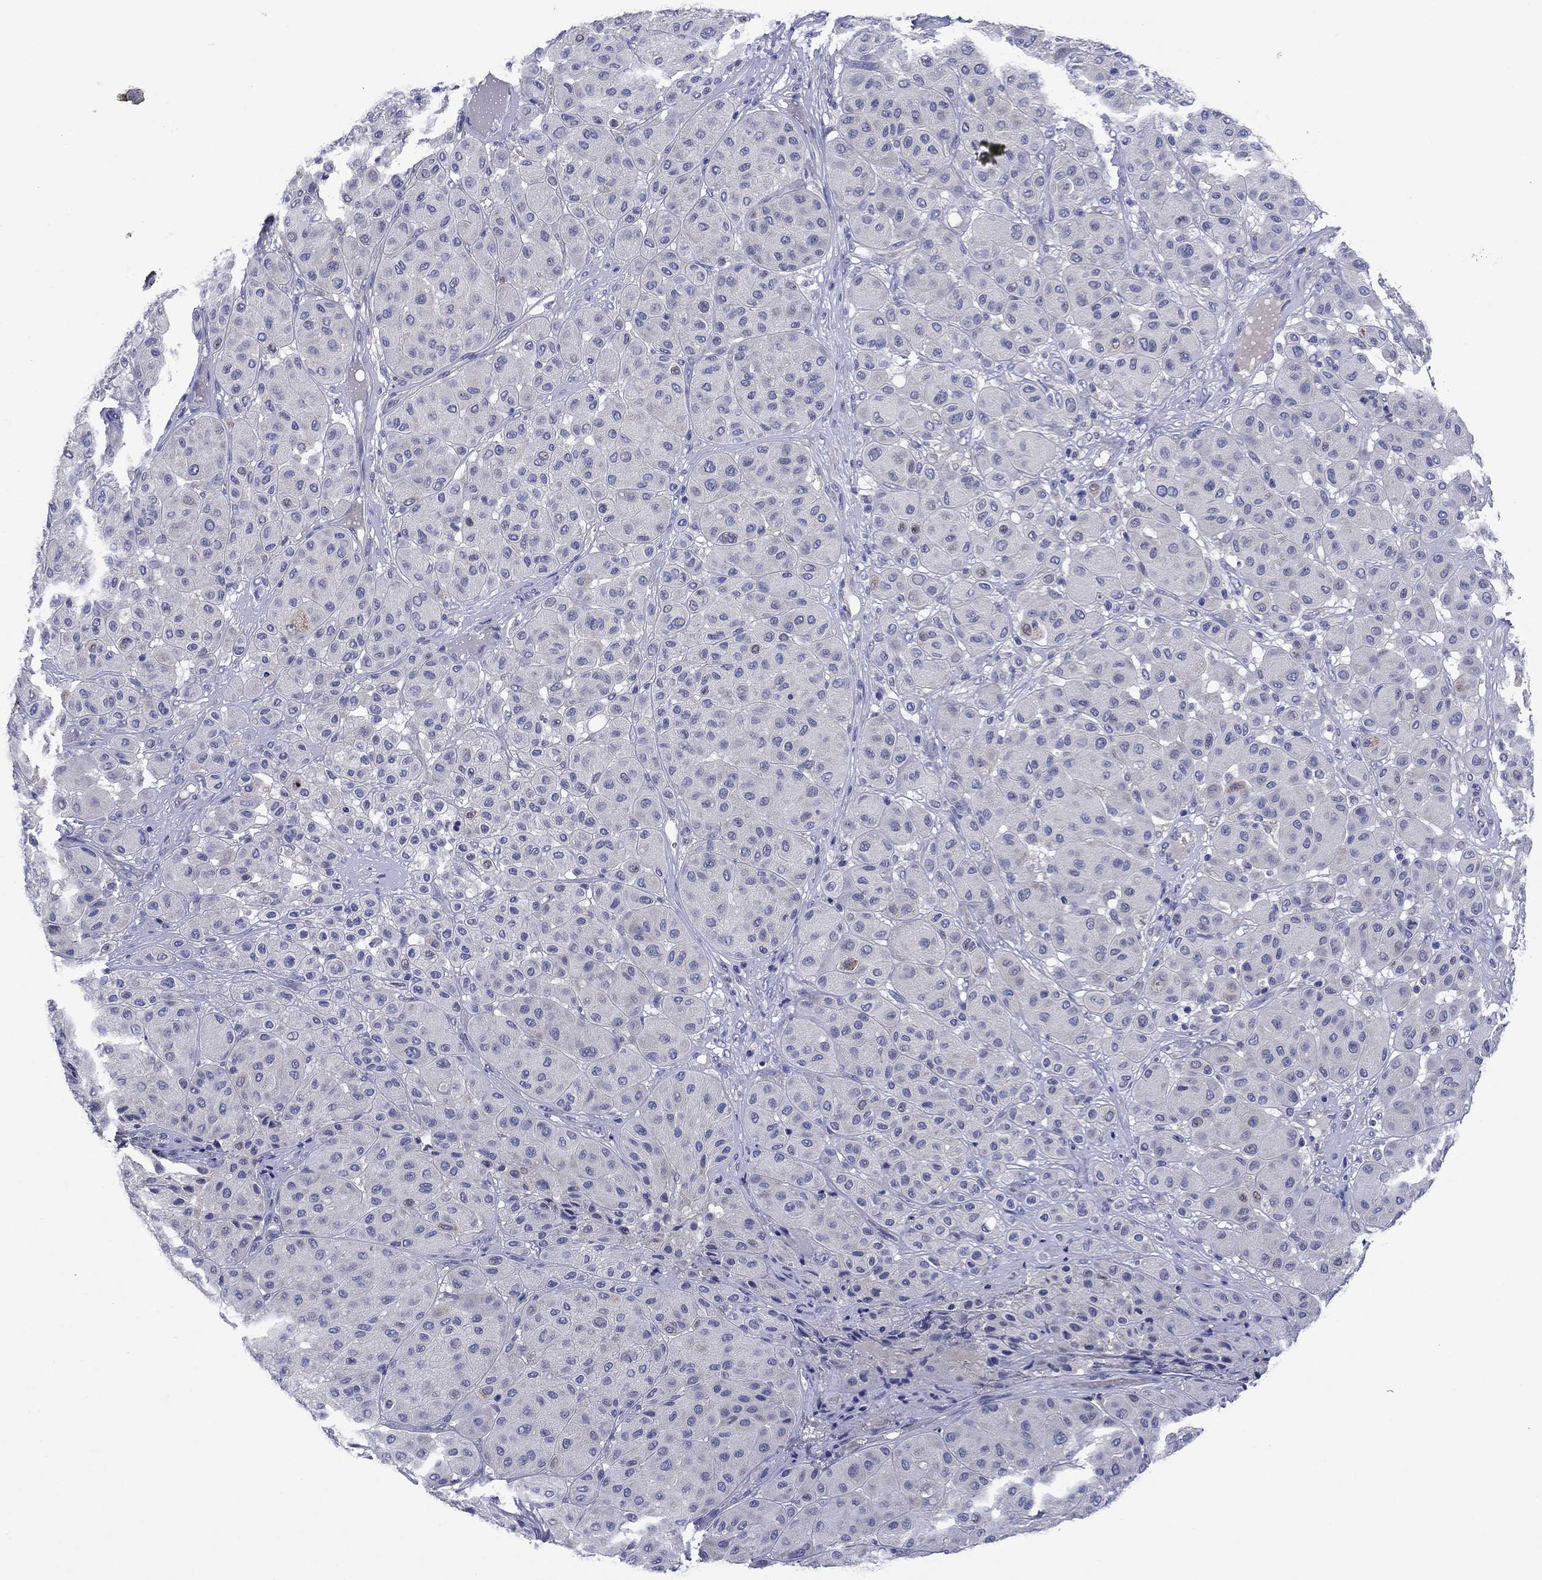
{"staining": {"intensity": "negative", "quantity": "none", "location": "none"}, "tissue": "melanoma", "cell_type": "Tumor cells", "image_type": "cancer", "snomed": [{"axis": "morphology", "description": "Malignant melanoma, Metastatic site"}, {"axis": "topography", "description": "Smooth muscle"}], "caption": "This image is of melanoma stained with IHC to label a protein in brown with the nuclei are counter-stained blue. There is no staining in tumor cells.", "gene": "SULT2B1", "patient": {"sex": "male", "age": 41}}